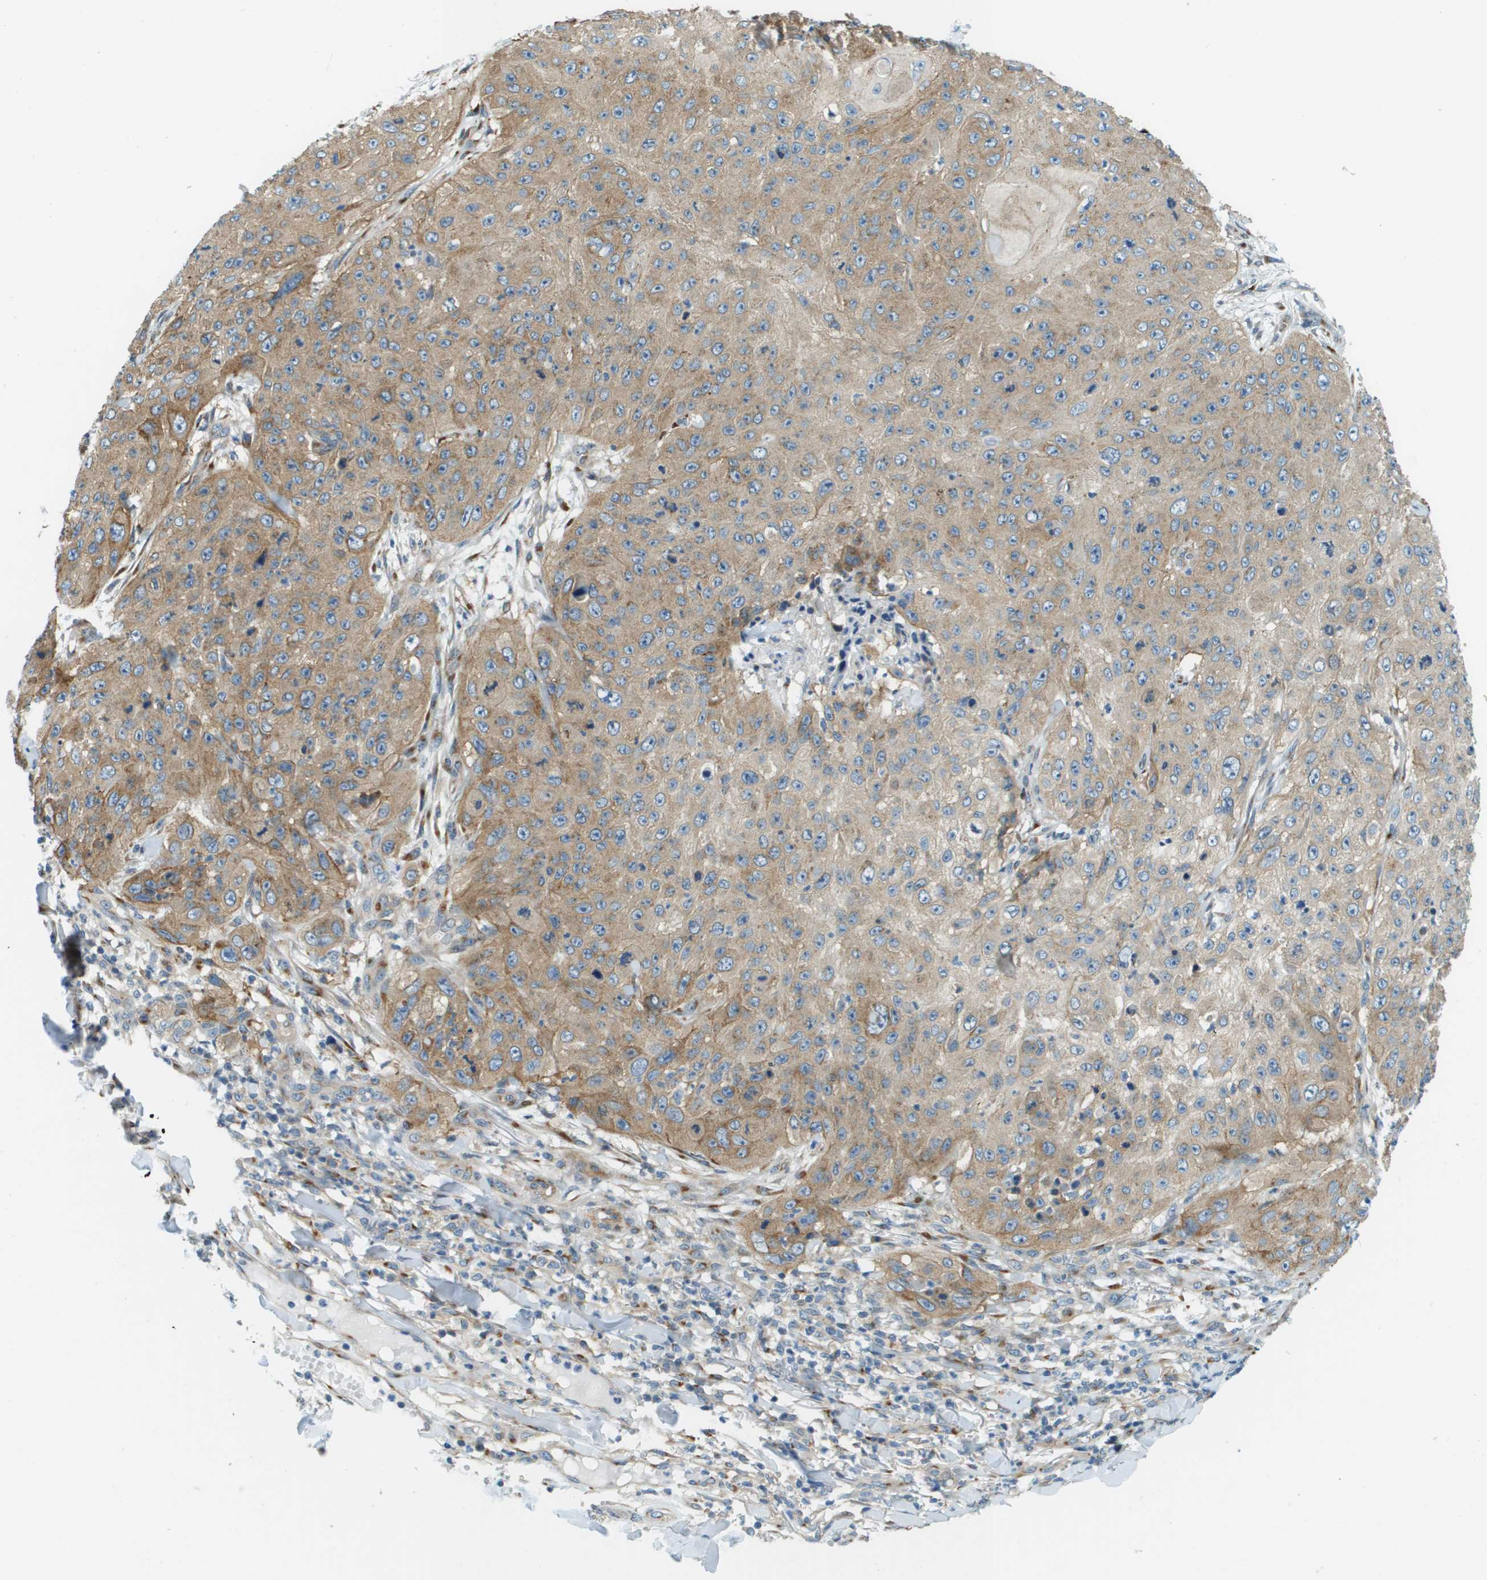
{"staining": {"intensity": "moderate", "quantity": ">75%", "location": "cytoplasmic/membranous"}, "tissue": "skin cancer", "cell_type": "Tumor cells", "image_type": "cancer", "snomed": [{"axis": "morphology", "description": "Squamous cell carcinoma, NOS"}, {"axis": "topography", "description": "Skin"}], "caption": "IHC micrograph of squamous cell carcinoma (skin) stained for a protein (brown), which demonstrates medium levels of moderate cytoplasmic/membranous expression in about >75% of tumor cells.", "gene": "ACBD3", "patient": {"sex": "female", "age": 80}}